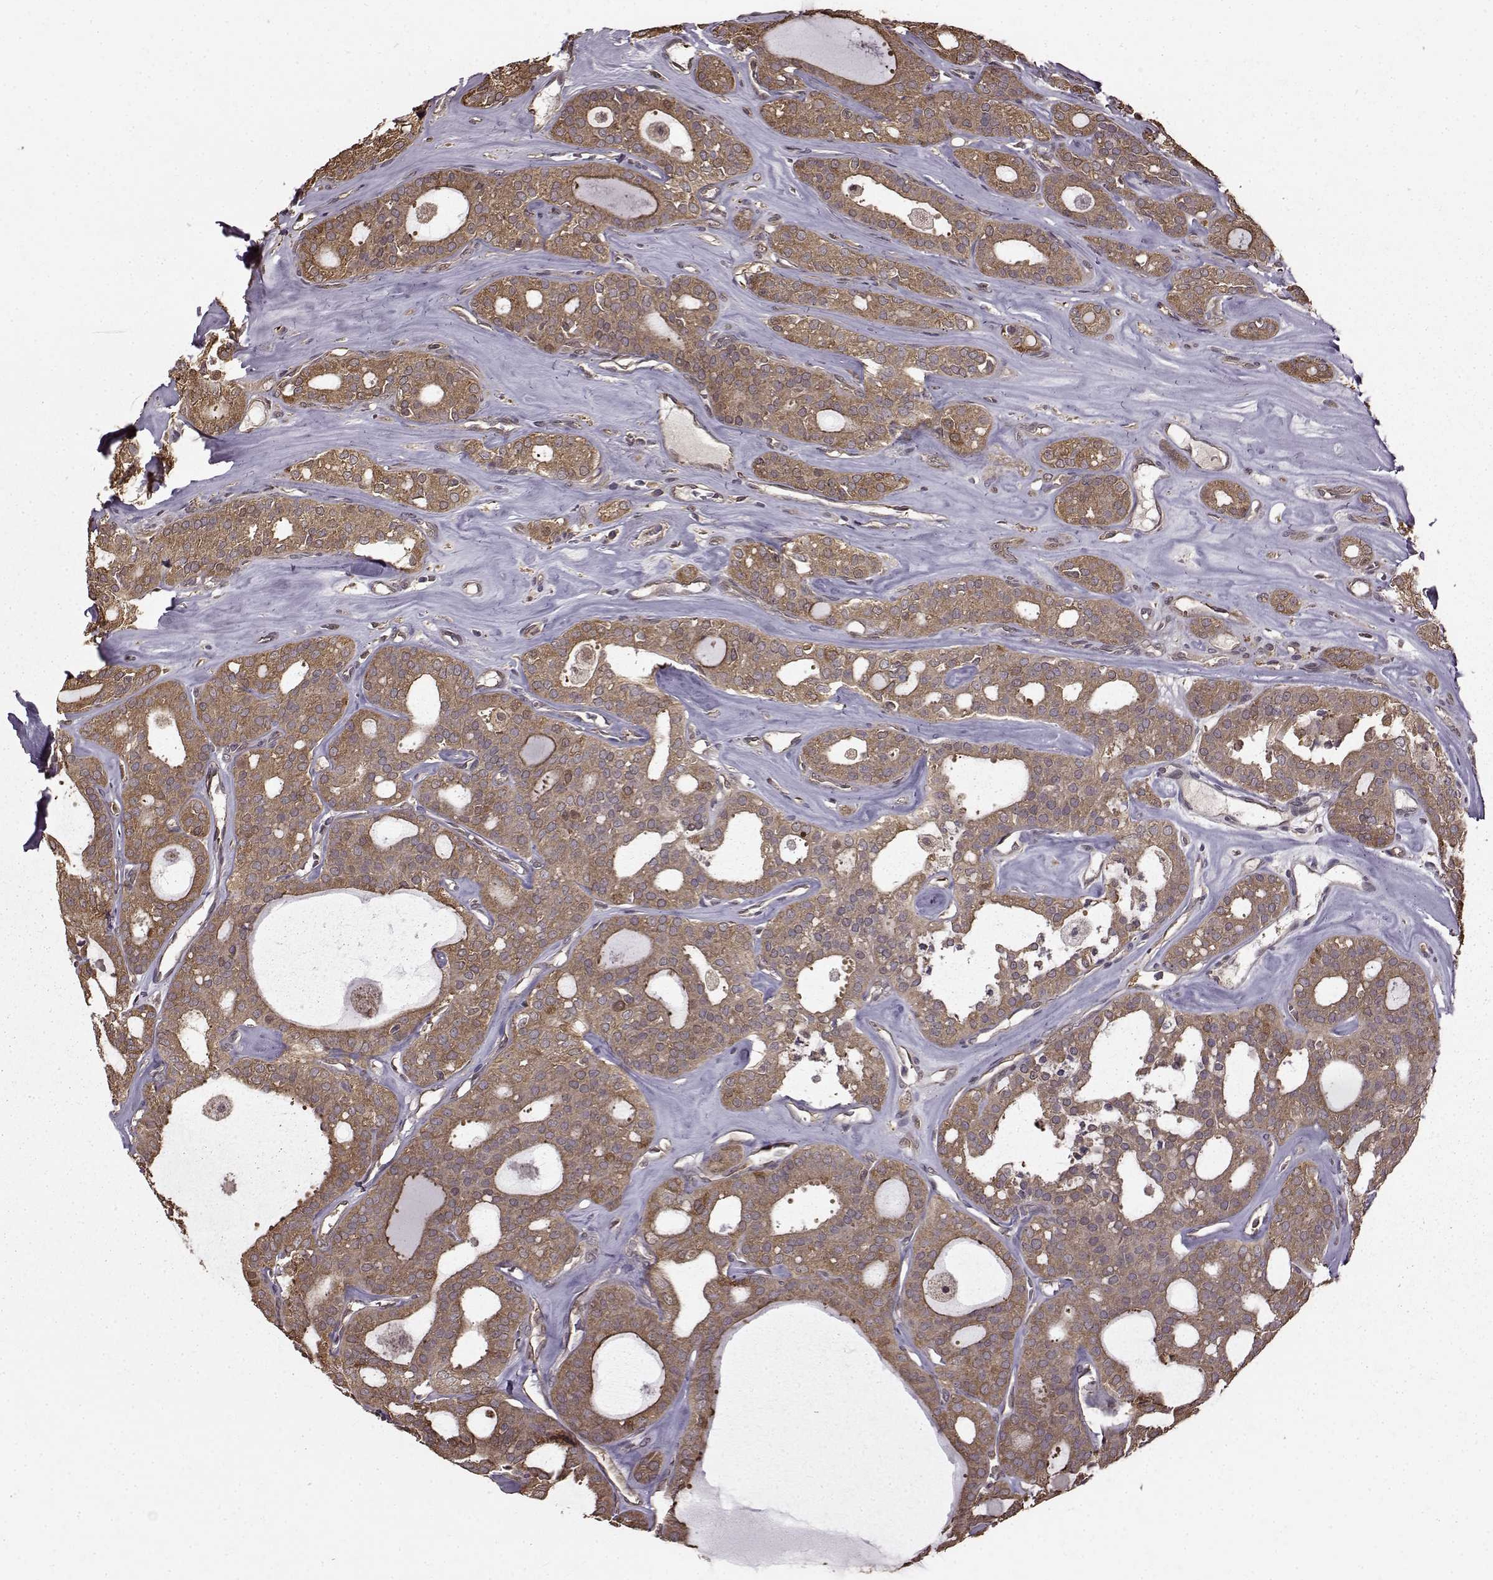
{"staining": {"intensity": "moderate", "quantity": ">75%", "location": "cytoplasmic/membranous"}, "tissue": "thyroid cancer", "cell_type": "Tumor cells", "image_type": "cancer", "snomed": [{"axis": "morphology", "description": "Follicular adenoma carcinoma, NOS"}, {"axis": "topography", "description": "Thyroid gland"}], "caption": "IHC histopathology image of human thyroid follicular adenoma carcinoma stained for a protein (brown), which displays medium levels of moderate cytoplasmic/membranous positivity in approximately >75% of tumor cells.", "gene": "NME1-NME2", "patient": {"sex": "male", "age": 75}}